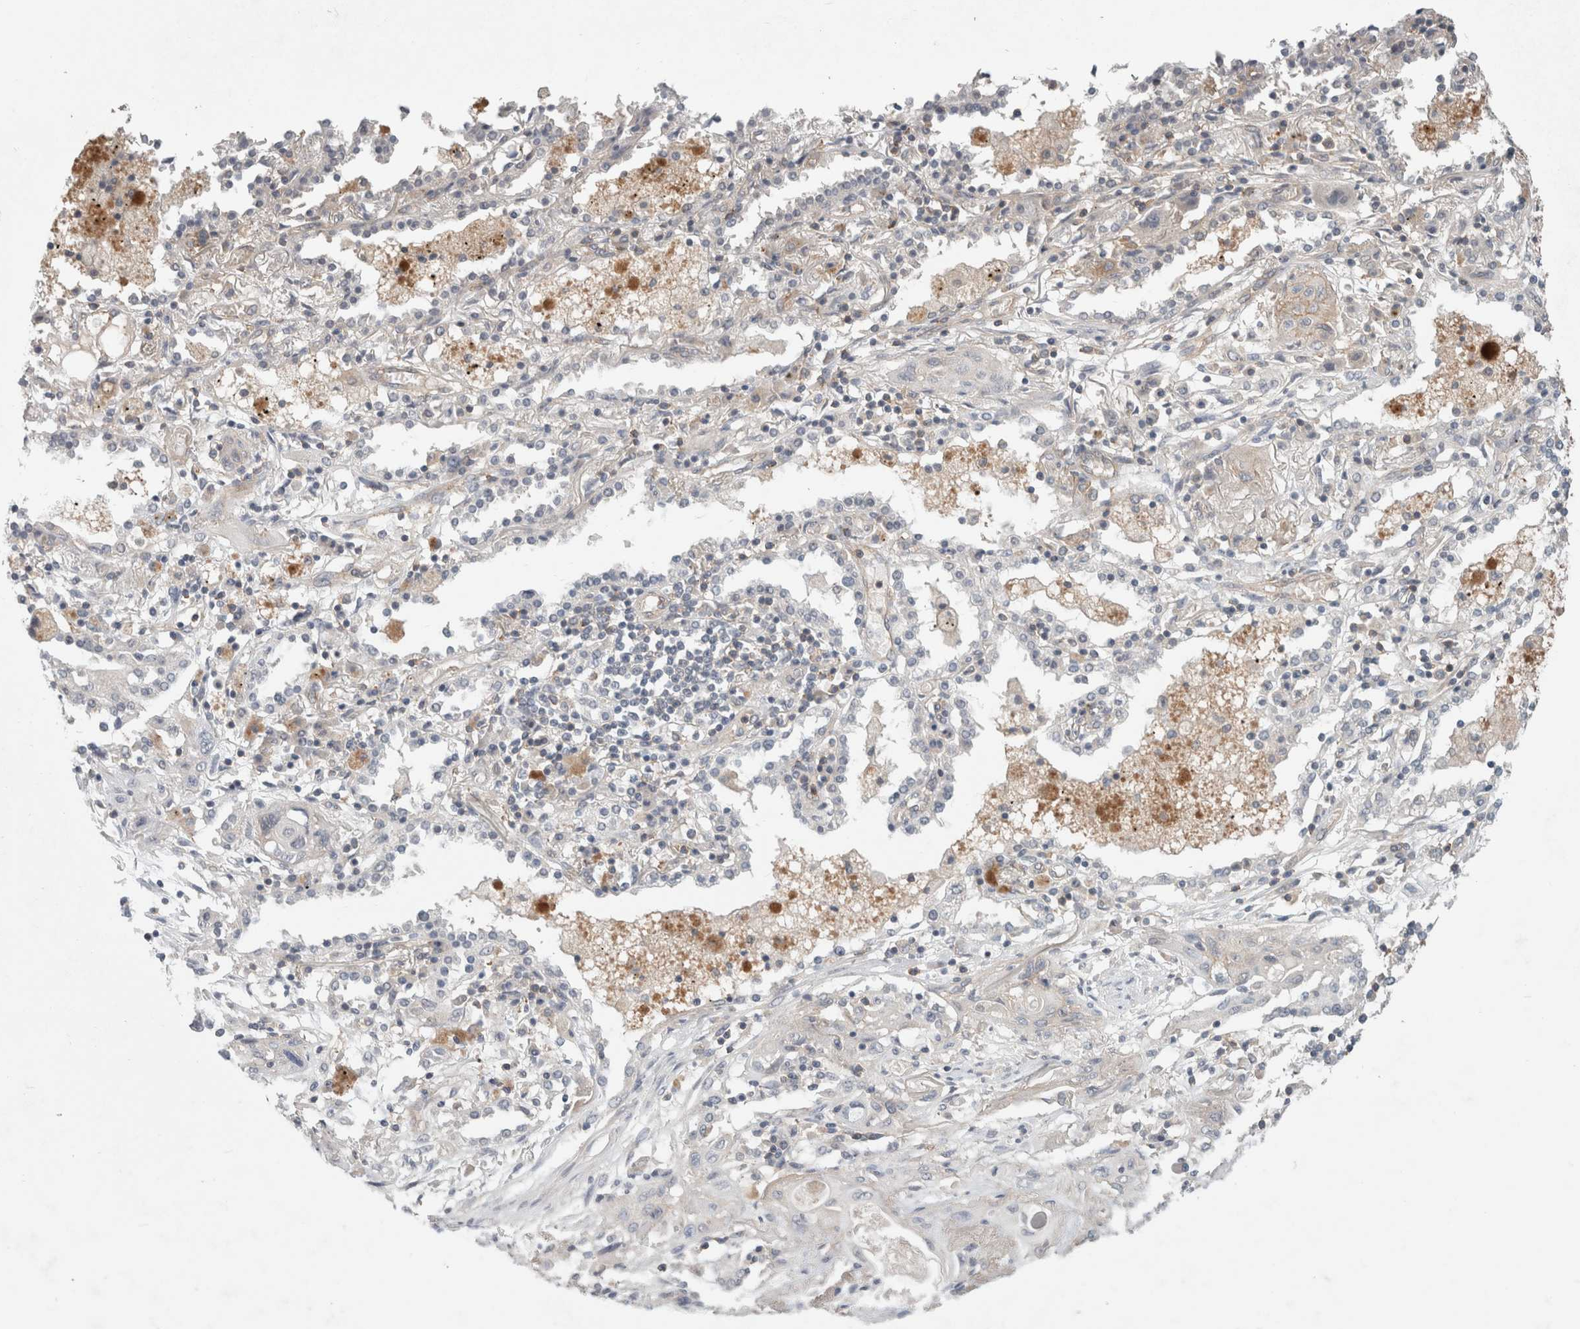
{"staining": {"intensity": "negative", "quantity": "none", "location": "none"}, "tissue": "lung cancer", "cell_type": "Tumor cells", "image_type": "cancer", "snomed": [{"axis": "morphology", "description": "Squamous cell carcinoma, NOS"}, {"axis": "topography", "description": "Lung"}], "caption": "Tumor cells show no significant staining in squamous cell carcinoma (lung). (DAB (3,3'-diaminobenzidine) IHC with hematoxylin counter stain).", "gene": "RASAL2", "patient": {"sex": "female", "age": 47}}